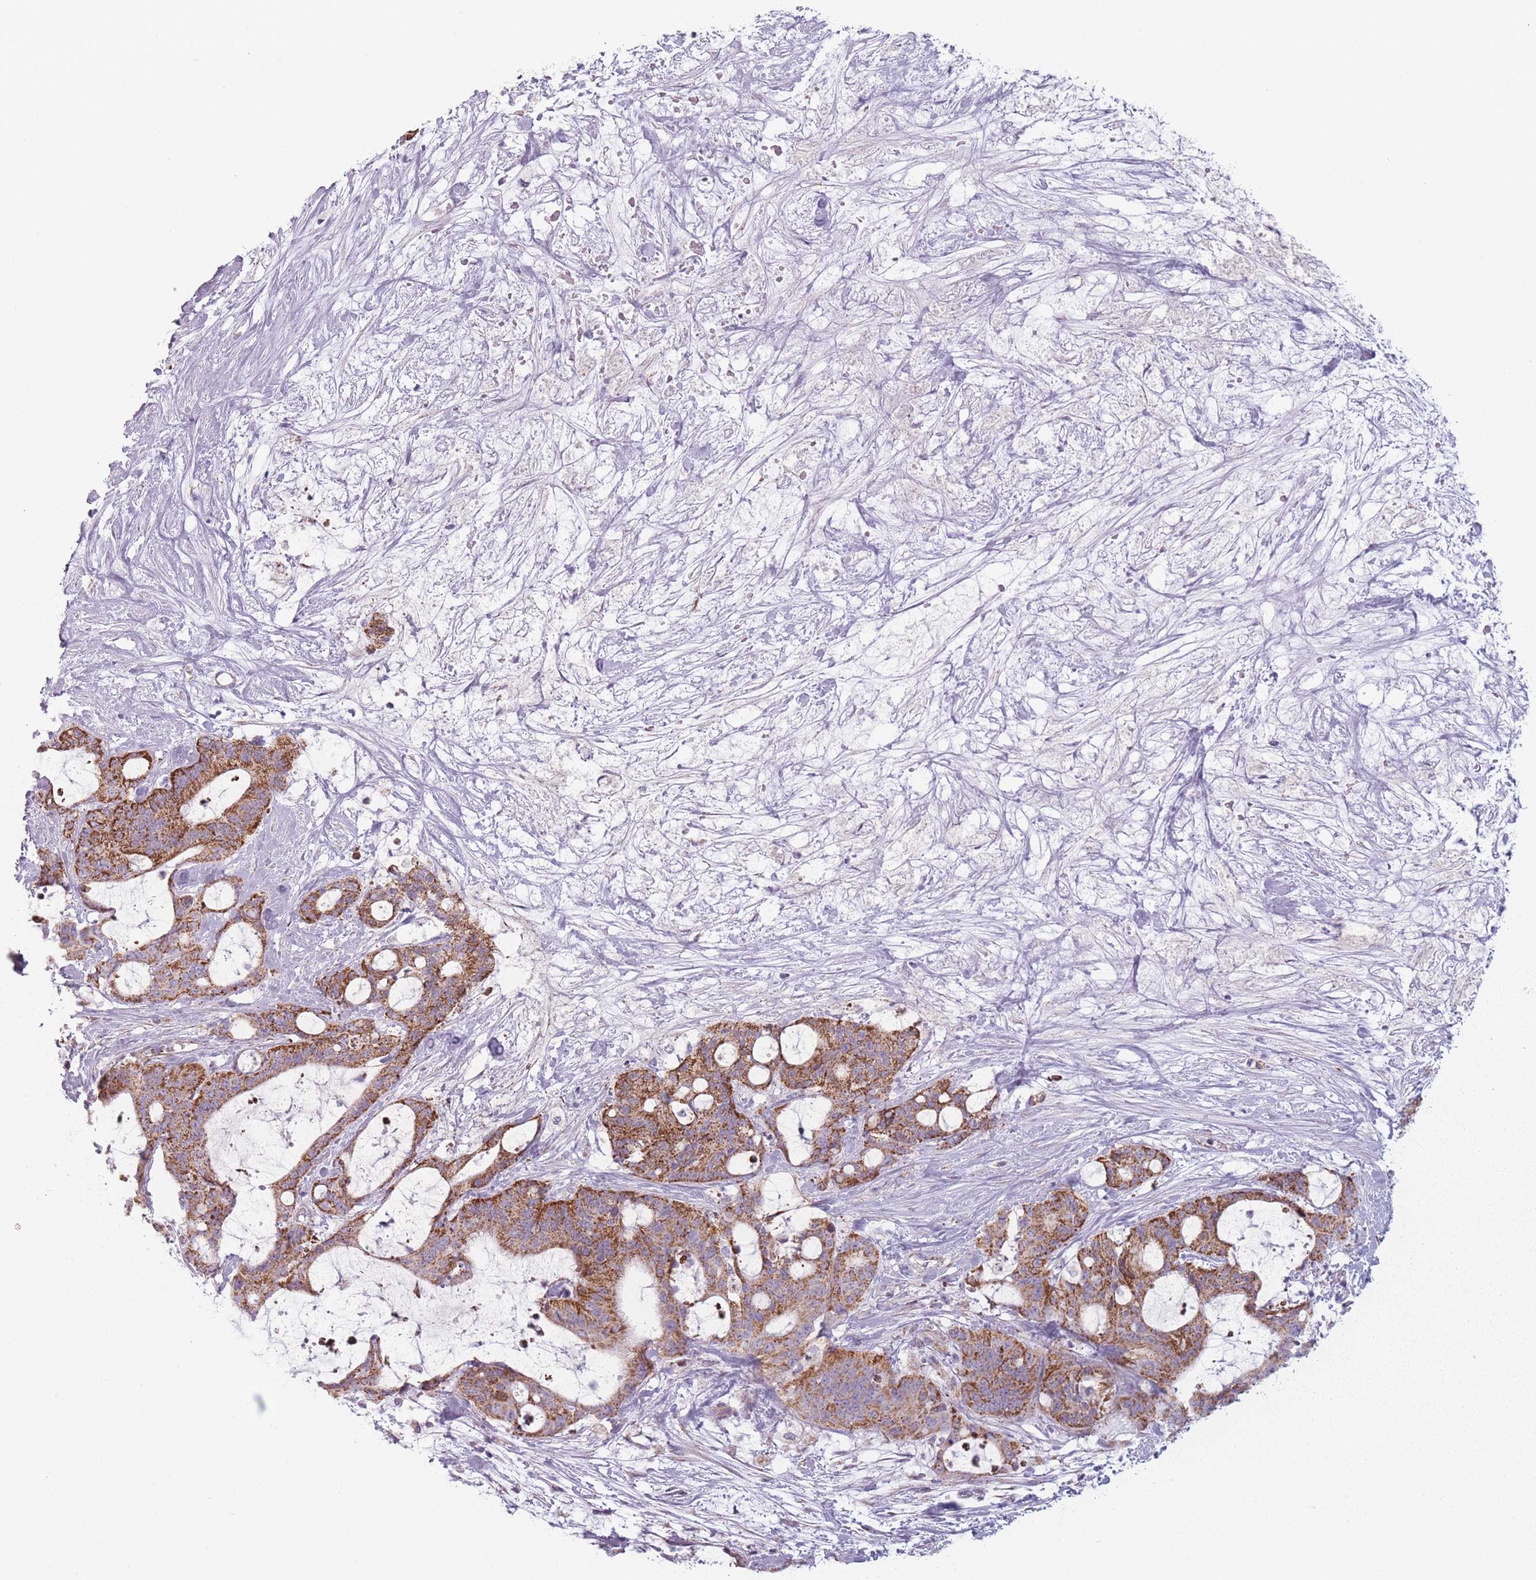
{"staining": {"intensity": "strong", "quantity": ">75%", "location": "cytoplasmic/membranous"}, "tissue": "liver cancer", "cell_type": "Tumor cells", "image_type": "cancer", "snomed": [{"axis": "morphology", "description": "Normal tissue, NOS"}, {"axis": "morphology", "description": "Cholangiocarcinoma"}, {"axis": "topography", "description": "Liver"}, {"axis": "topography", "description": "Peripheral nerve tissue"}], "caption": "DAB (3,3'-diaminobenzidine) immunohistochemical staining of liver cancer (cholangiocarcinoma) exhibits strong cytoplasmic/membranous protein staining in approximately >75% of tumor cells.", "gene": "DCHS1", "patient": {"sex": "female", "age": 73}}